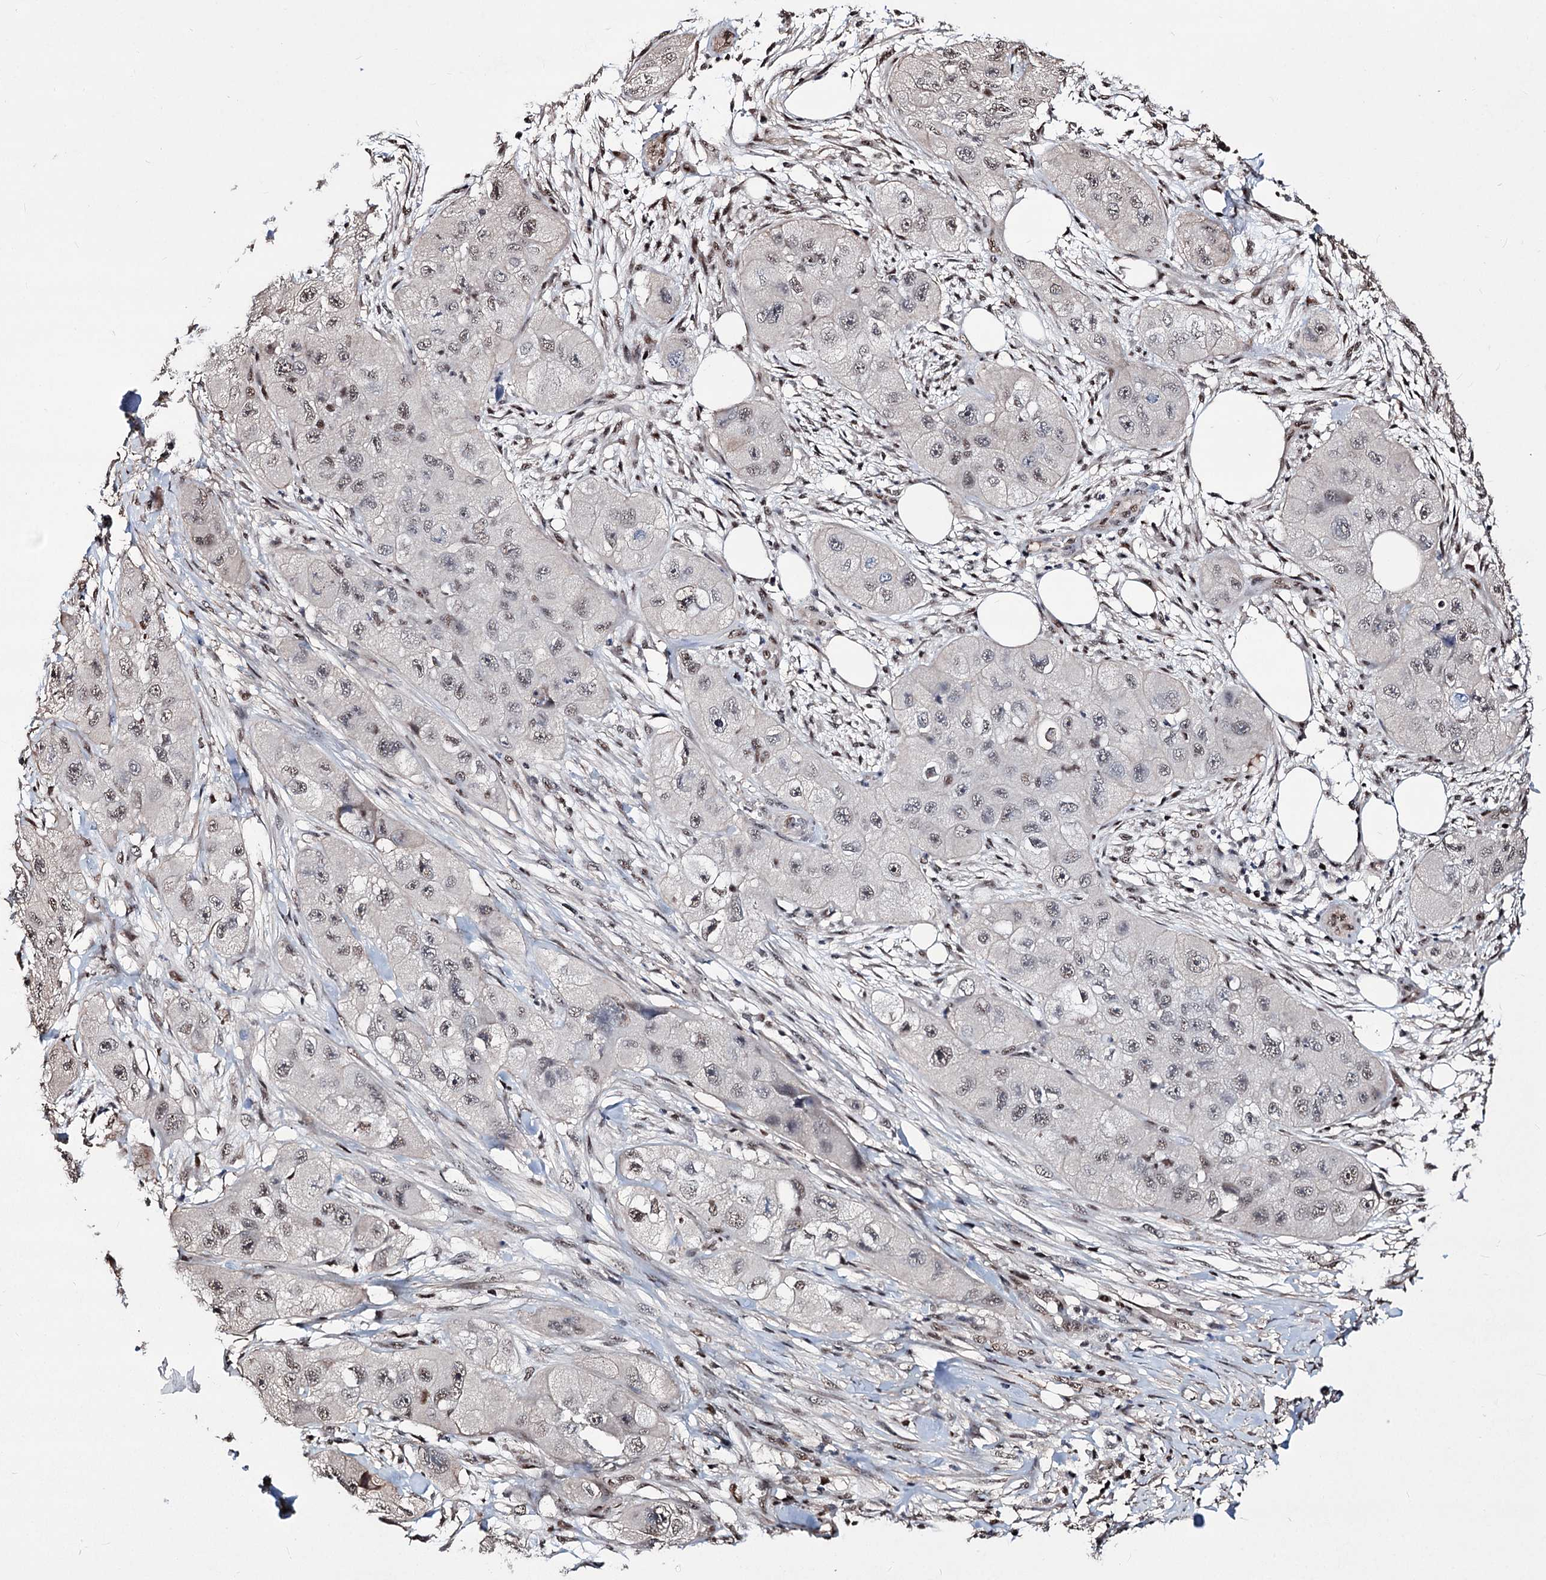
{"staining": {"intensity": "negative", "quantity": "none", "location": "none"}, "tissue": "skin cancer", "cell_type": "Tumor cells", "image_type": "cancer", "snomed": [{"axis": "morphology", "description": "Squamous cell carcinoma, NOS"}, {"axis": "topography", "description": "Skin"}, {"axis": "topography", "description": "Subcutis"}], "caption": "IHC micrograph of human skin squamous cell carcinoma stained for a protein (brown), which demonstrates no expression in tumor cells. (Brightfield microscopy of DAB (3,3'-diaminobenzidine) immunohistochemistry at high magnification).", "gene": "CHMP7", "patient": {"sex": "male", "age": 73}}